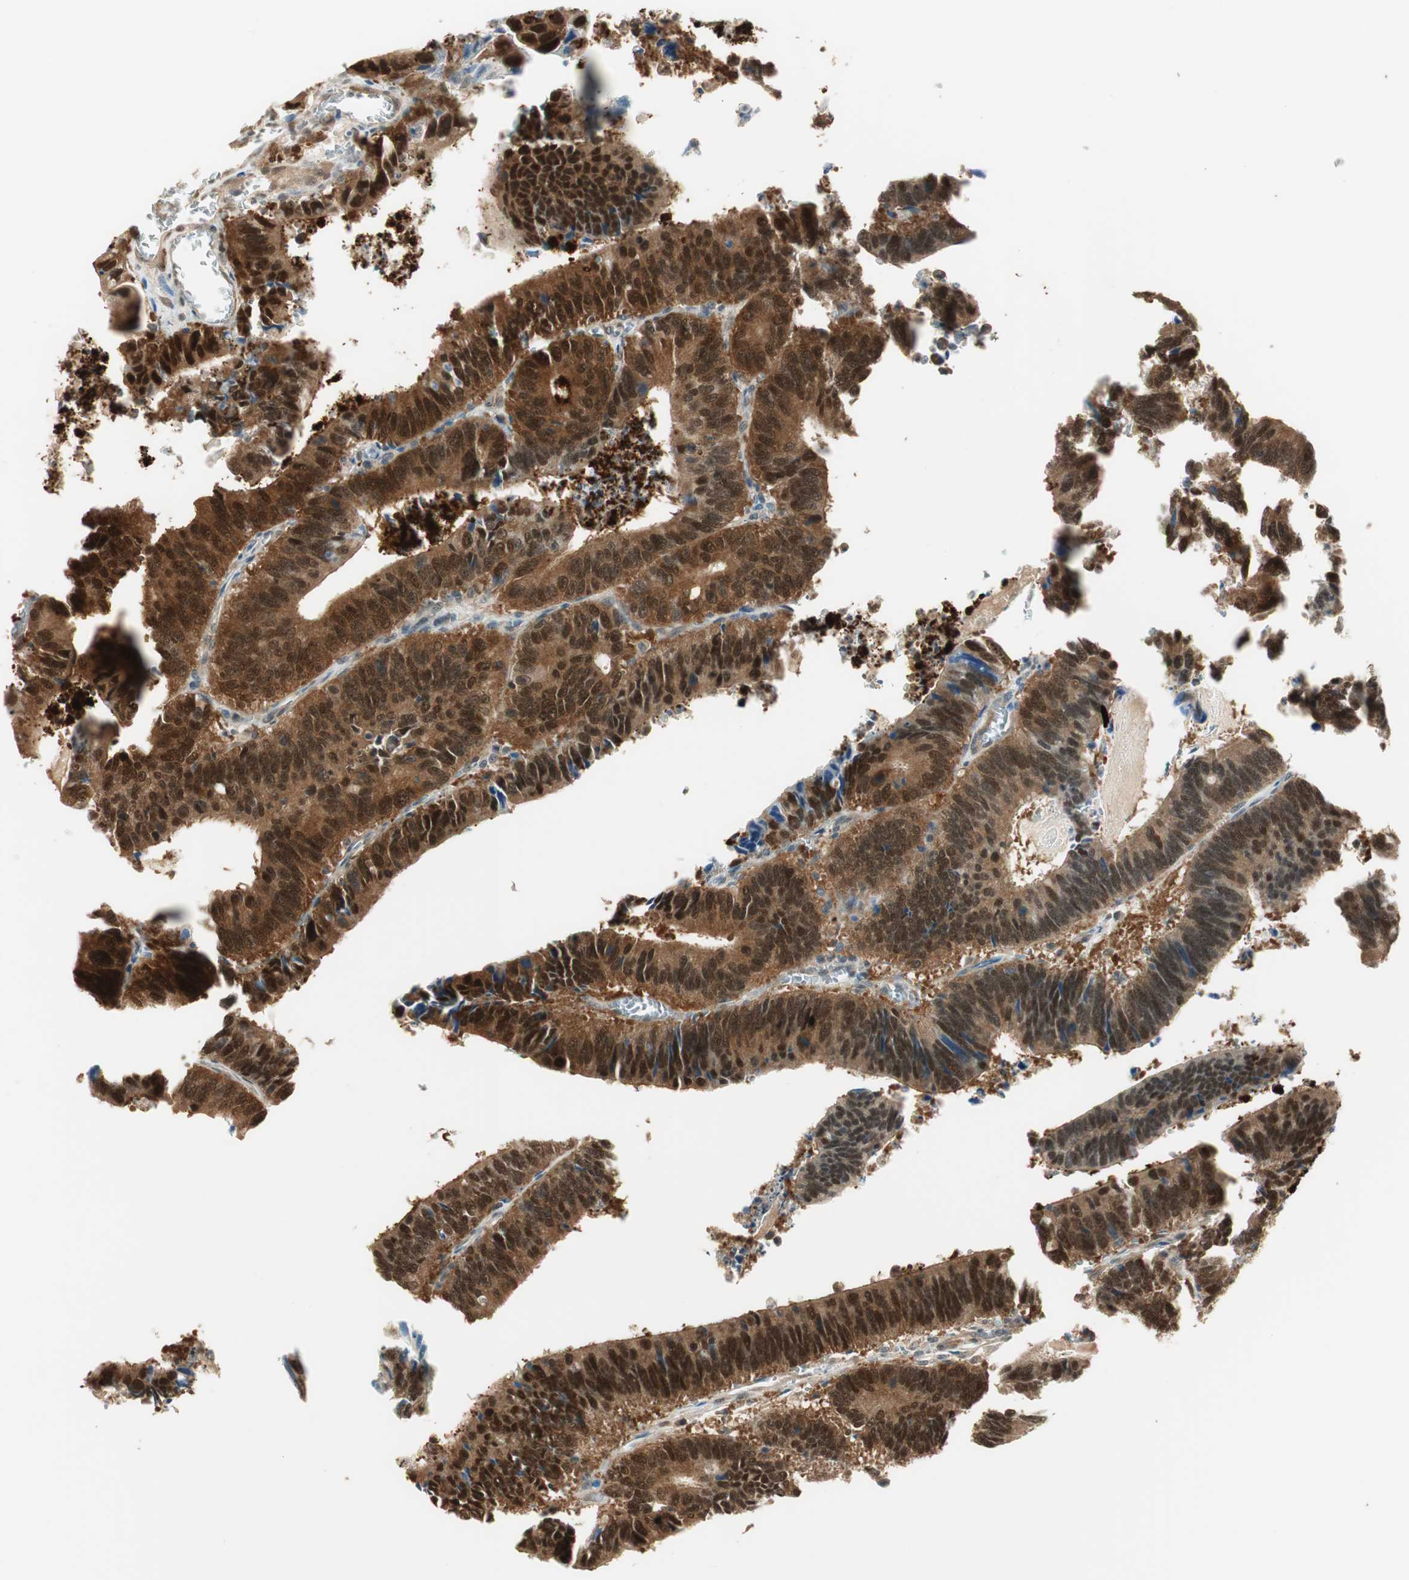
{"staining": {"intensity": "moderate", "quantity": ">75%", "location": "cytoplasmic/membranous,nuclear"}, "tissue": "colorectal cancer", "cell_type": "Tumor cells", "image_type": "cancer", "snomed": [{"axis": "morphology", "description": "Adenocarcinoma, NOS"}, {"axis": "topography", "description": "Colon"}], "caption": "DAB immunohistochemical staining of colorectal cancer (adenocarcinoma) shows moderate cytoplasmic/membranous and nuclear protein positivity in approximately >75% of tumor cells. (DAB = brown stain, brightfield microscopy at high magnification).", "gene": "IPO5", "patient": {"sex": "male", "age": 72}}